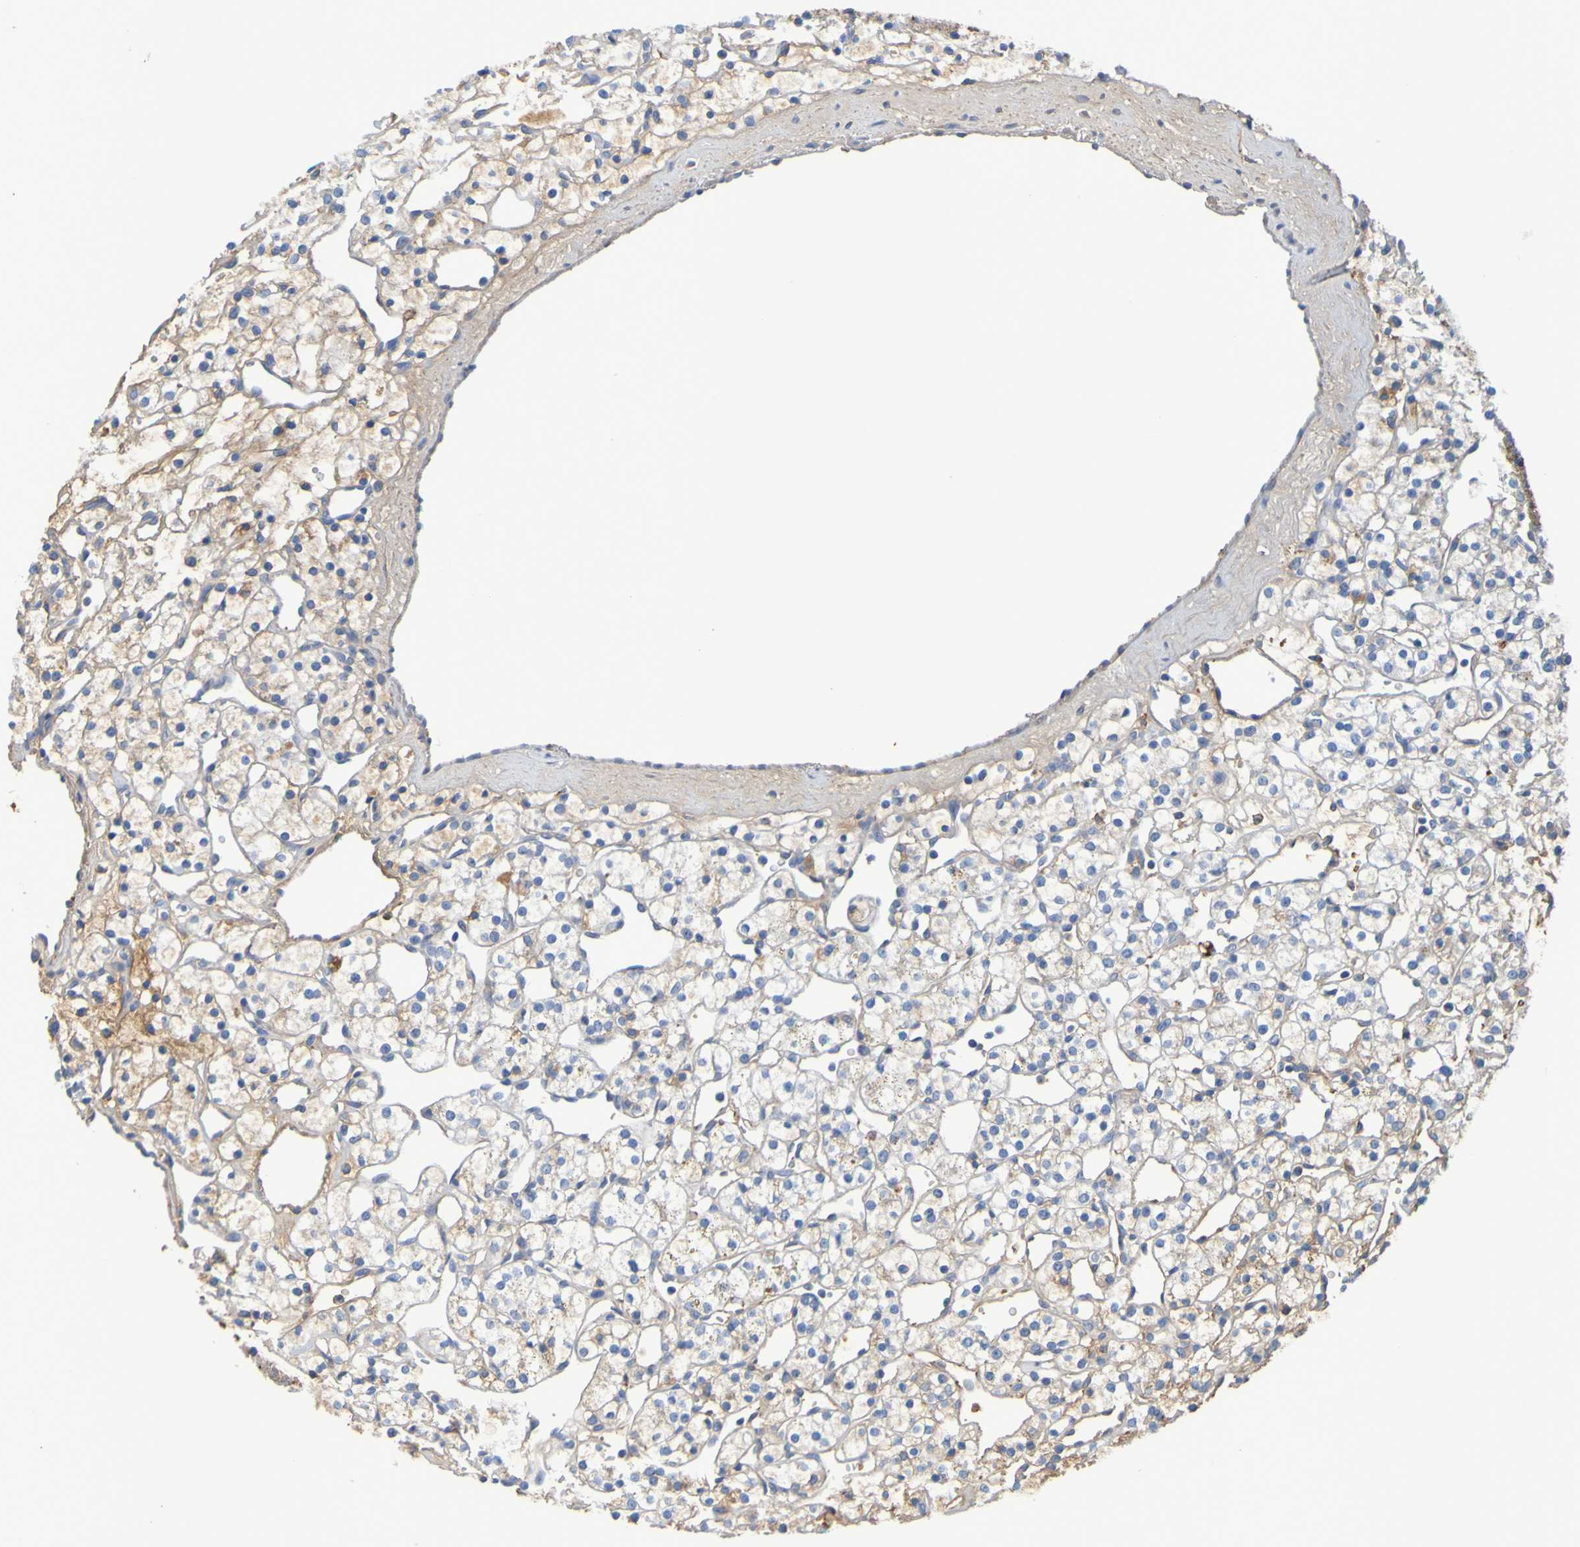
{"staining": {"intensity": "weak", "quantity": "25%-75%", "location": "cytoplasmic/membranous"}, "tissue": "renal cancer", "cell_type": "Tumor cells", "image_type": "cancer", "snomed": [{"axis": "morphology", "description": "Adenocarcinoma, NOS"}, {"axis": "topography", "description": "Kidney"}], "caption": "Human adenocarcinoma (renal) stained with a protein marker exhibits weak staining in tumor cells.", "gene": "GAB3", "patient": {"sex": "female", "age": 60}}